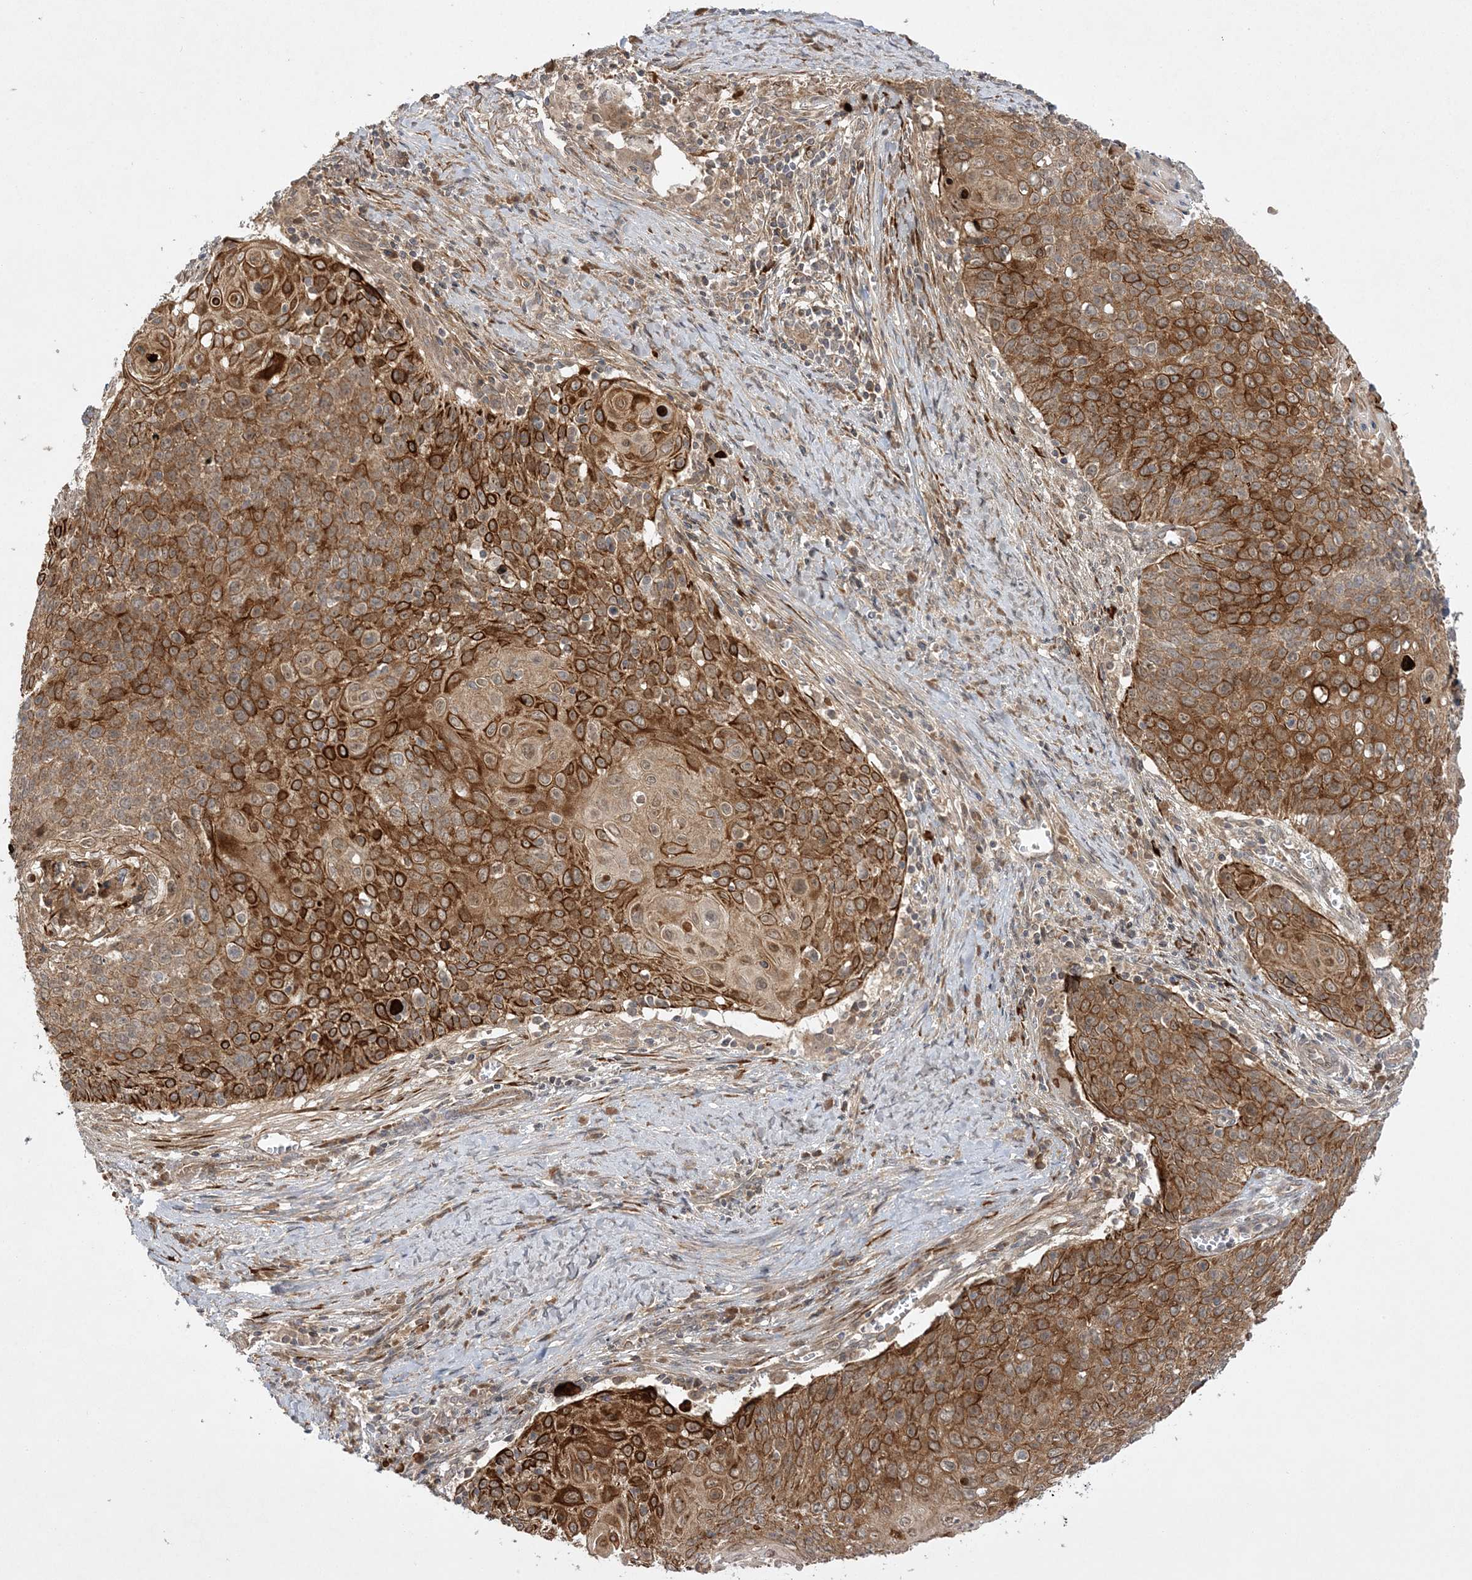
{"staining": {"intensity": "strong", "quantity": "25%-75%", "location": "cytoplasmic/membranous"}, "tissue": "cervical cancer", "cell_type": "Tumor cells", "image_type": "cancer", "snomed": [{"axis": "morphology", "description": "Squamous cell carcinoma, NOS"}, {"axis": "topography", "description": "Cervix"}], "caption": "Protein expression by immunohistochemistry exhibits strong cytoplasmic/membranous positivity in about 25%-75% of tumor cells in cervical cancer.", "gene": "MMADHC", "patient": {"sex": "female", "age": 39}}